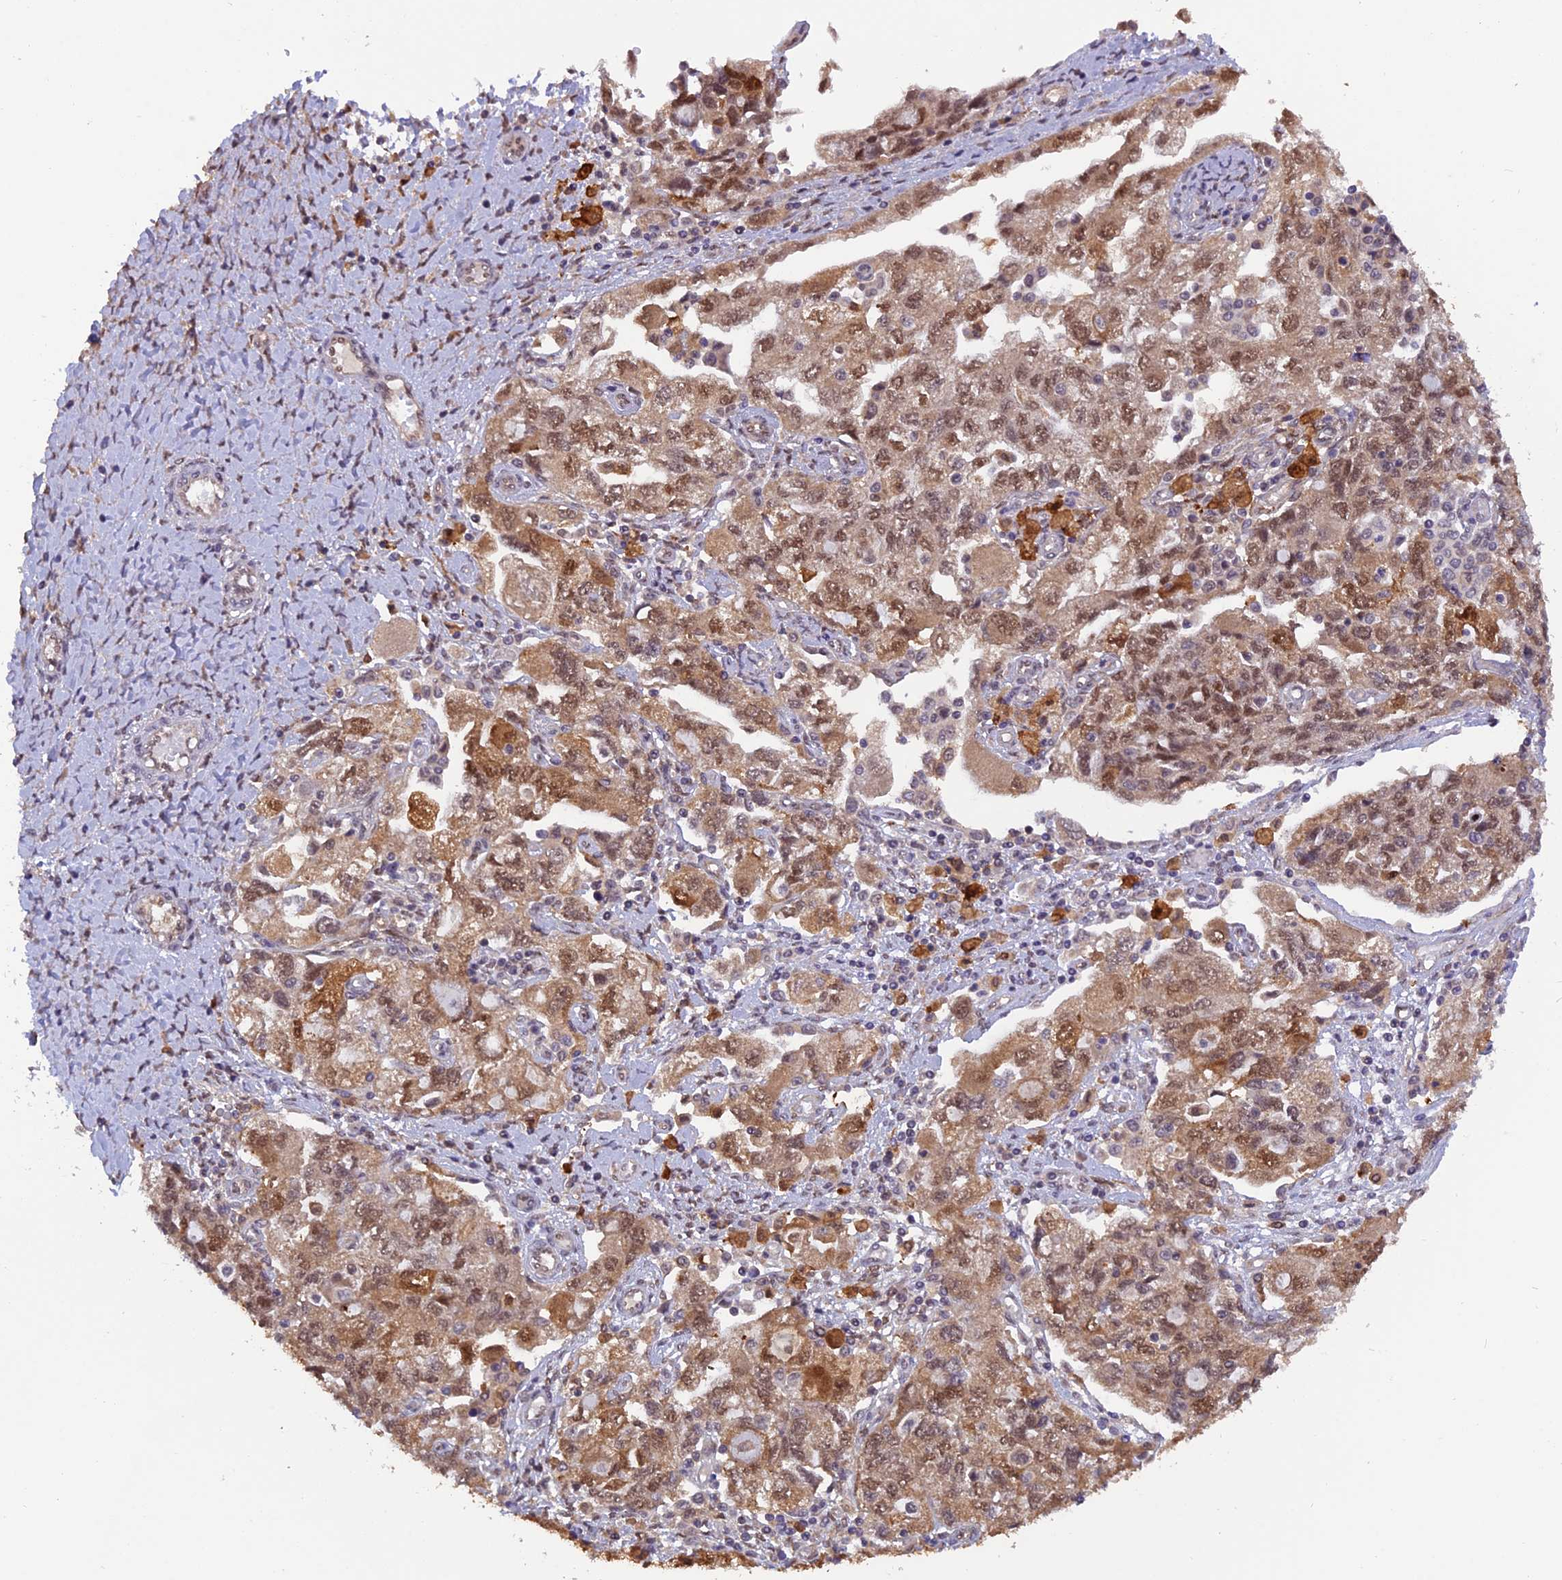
{"staining": {"intensity": "moderate", "quantity": "25%-75%", "location": "cytoplasmic/membranous,nuclear"}, "tissue": "ovarian cancer", "cell_type": "Tumor cells", "image_type": "cancer", "snomed": [{"axis": "morphology", "description": "Carcinoma, NOS"}, {"axis": "morphology", "description": "Cystadenocarcinoma, serous, NOS"}, {"axis": "topography", "description": "Ovary"}], "caption": "The immunohistochemical stain shows moderate cytoplasmic/membranous and nuclear staining in tumor cells of serous cystadenocarcinoma (ovarian) tissue.", "gene": "MNS1", "patient": {"sex": "female", "age": 69}}